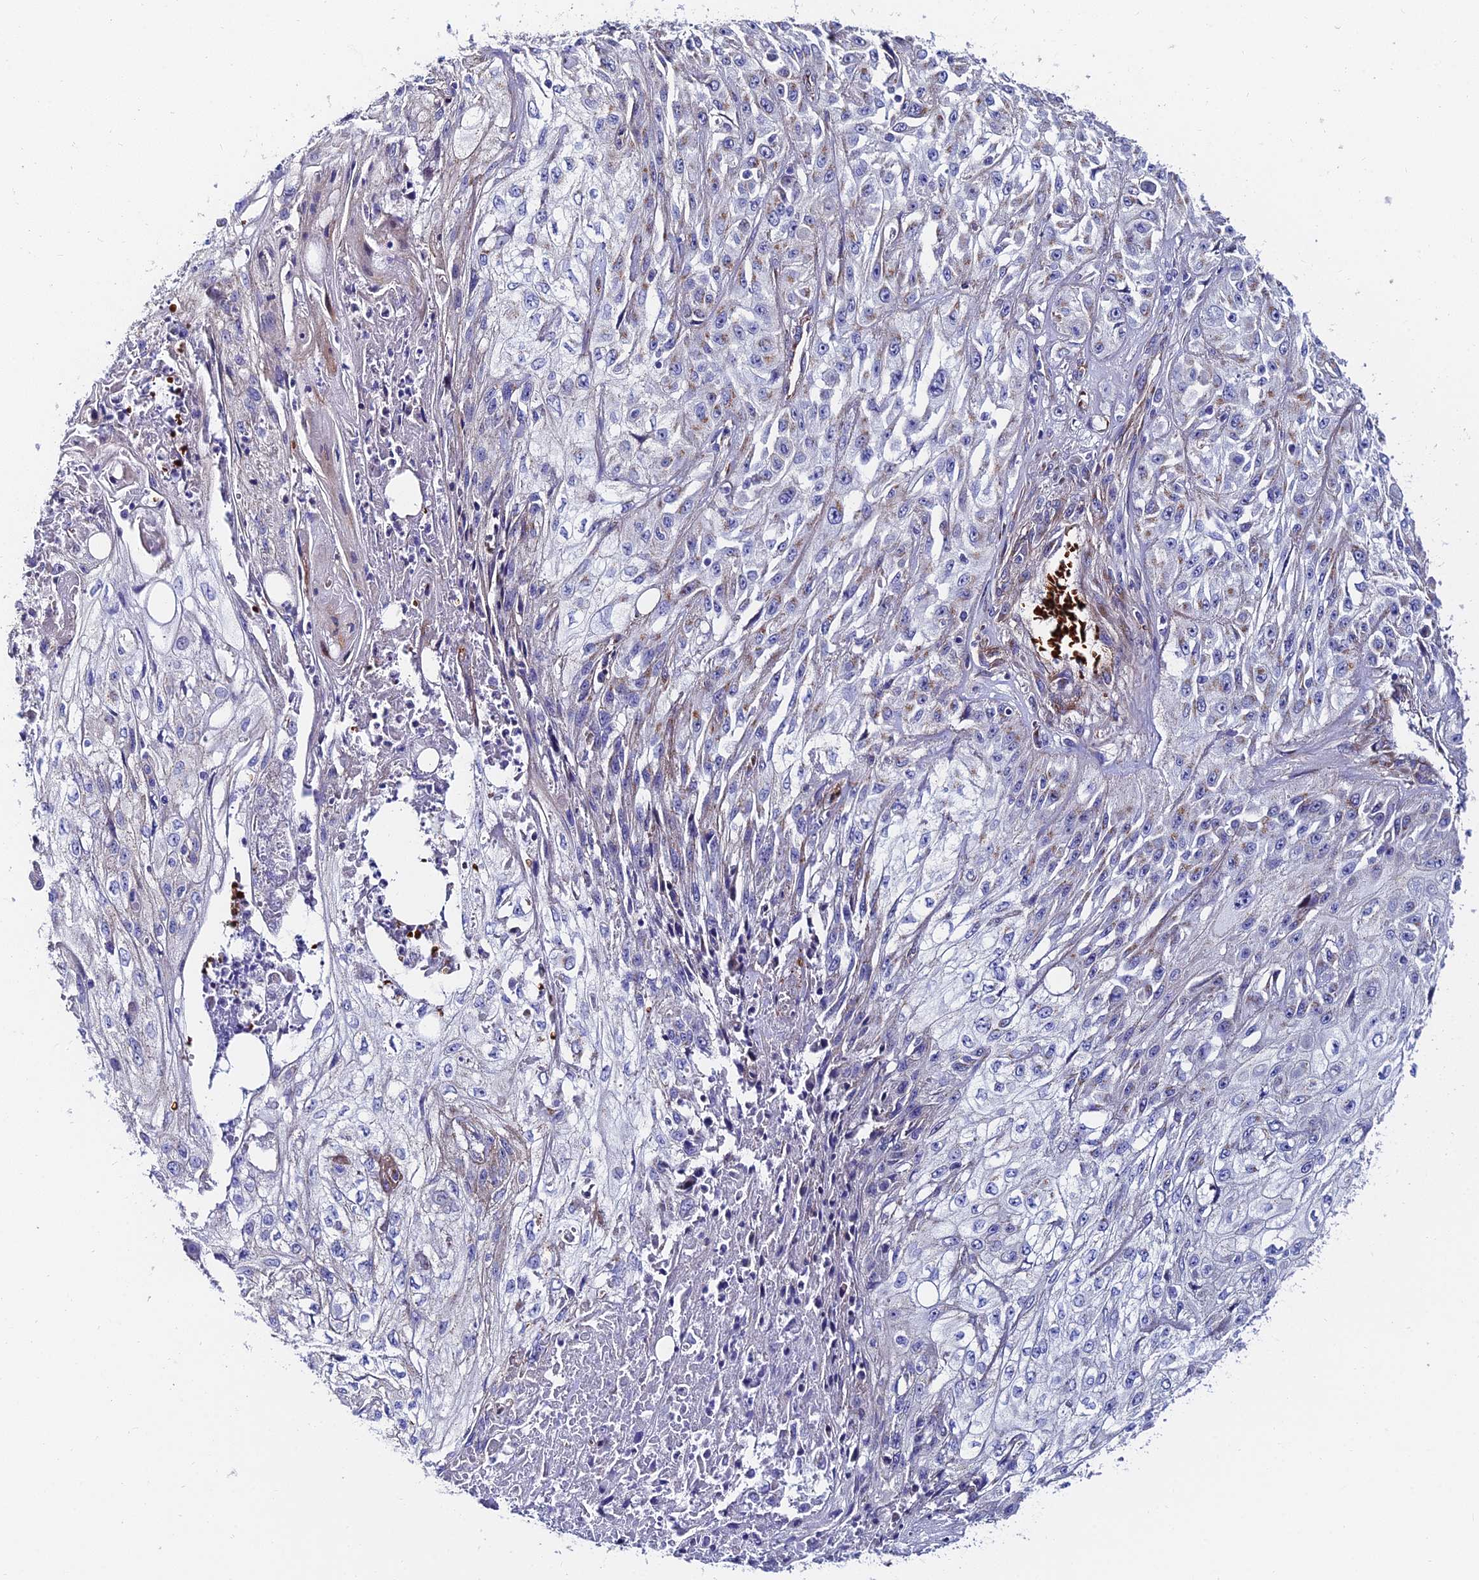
{"staining": {"intensity": "negative", "quantity": "none", "location": "none"}, "tissue": "skin cancer", "cell_type": "Tumor cells", "image_type": "cancer", "snomed": [{"axis": "morphology", "description": "Squamous cell carcinoma, NOS"}, {"axis": "morphology", "description": "Squamous cell carcinoma, metastatic, NOS"}, {"axis": "topography", "description": "Skin"}, {"axis": "topography", "description": "Lymph node"}], "caption": "Skin metastatic squamous cell carcinoma was stained to show a protein in brown. There is no significant expression in tumor cells.", "gene": "ADGRF3", "patient": {"sex": "male", "age": 75}}